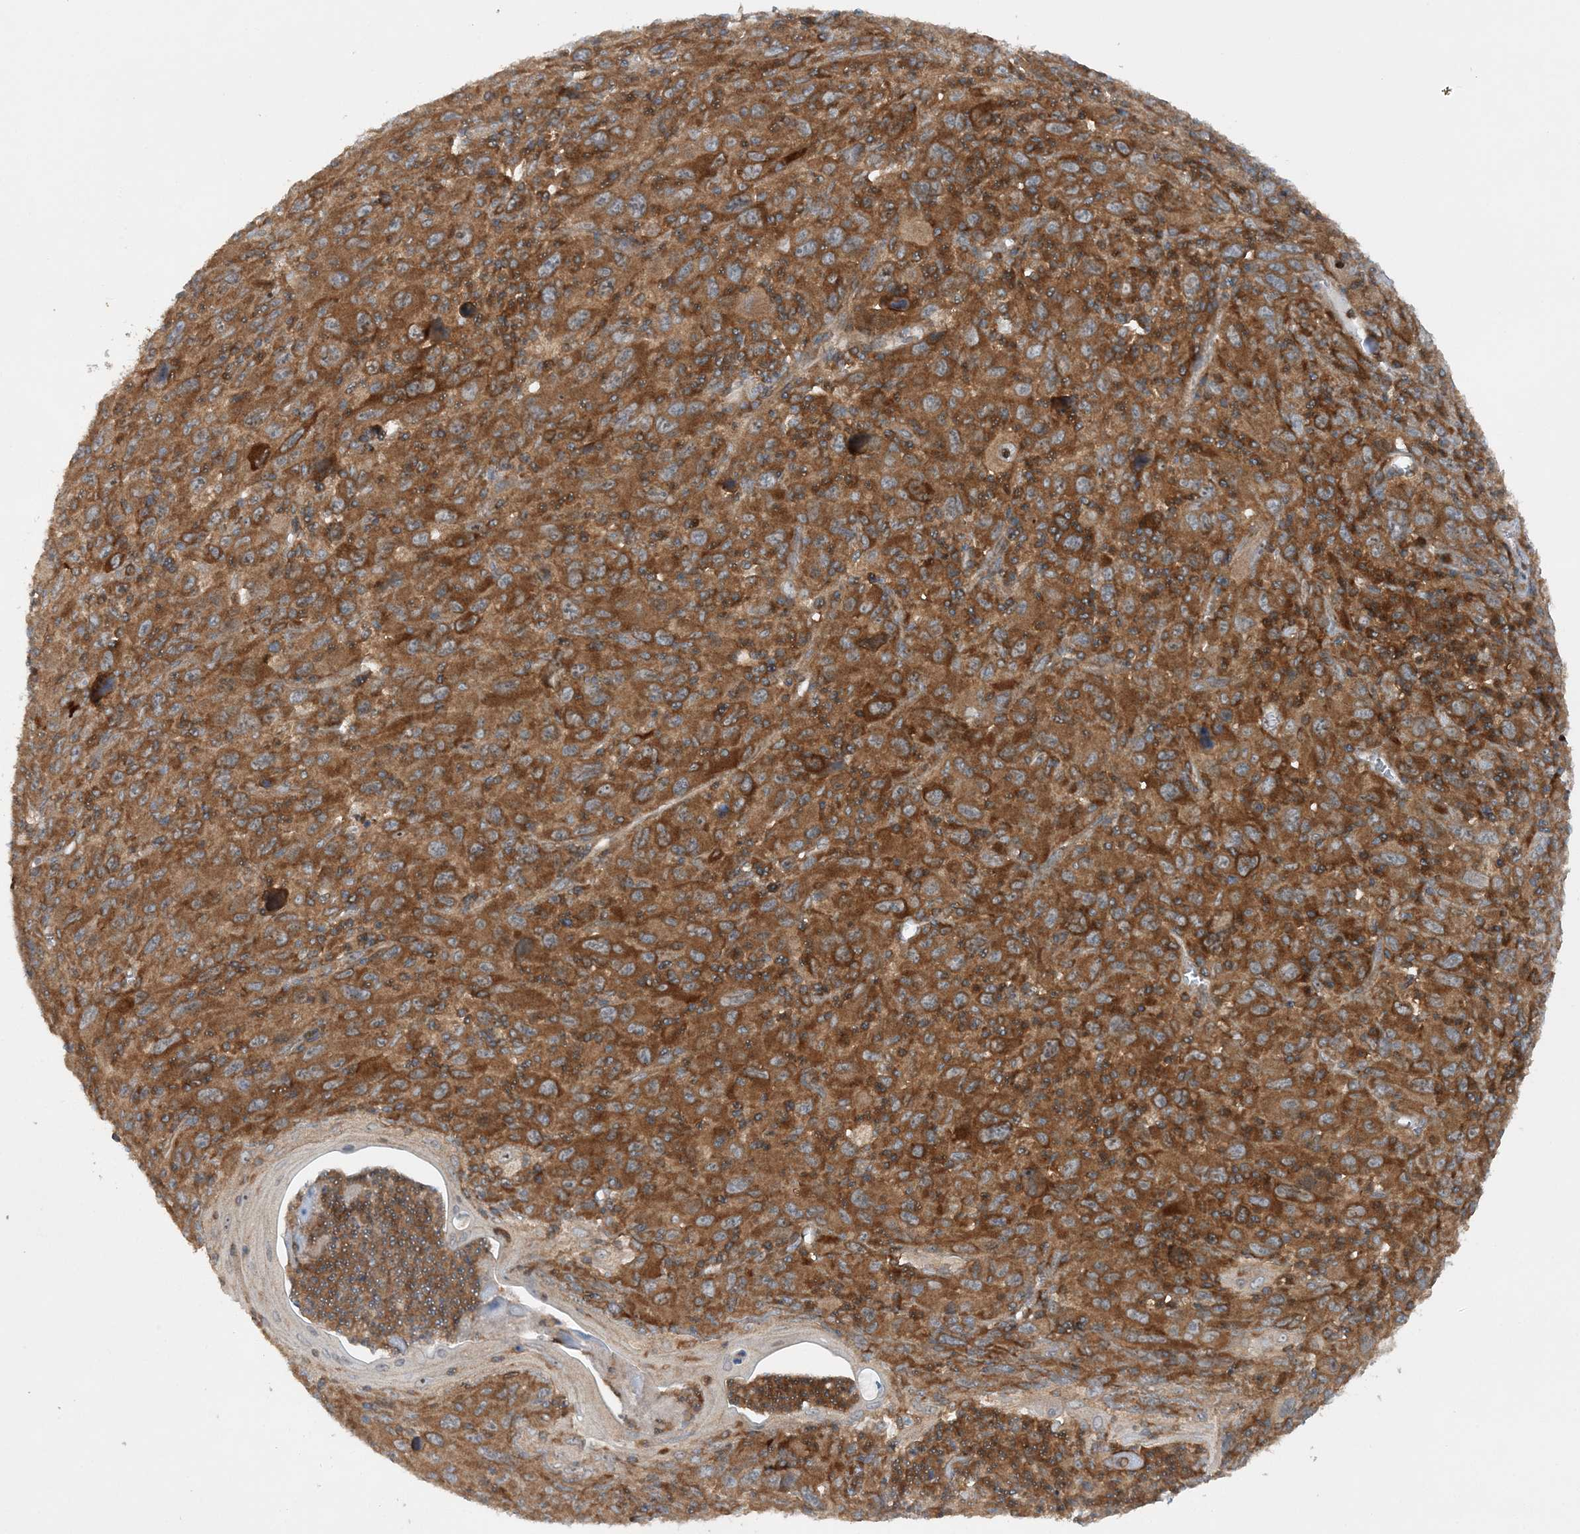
{"staining": {"intensity": "moderate", "quantity": ">75%", "location": "cytoplasmic/membranous"}, "tissue": "melanoma", "cell_type": "Tumor cells", "image_type": "cancer", "snomed": [{"axis": "morphology", "description": "Malignant melanoma, Metastatic site"}, {"axis": "topography", "description": "Skin"}], "caption": "Protein staining of melanoma tissue shows moderate cytoplasmic/membranous positivity in about >75% of tumor cells.", "gene": "ACAP2", "patient": {"sex": "female", "age": 56}}